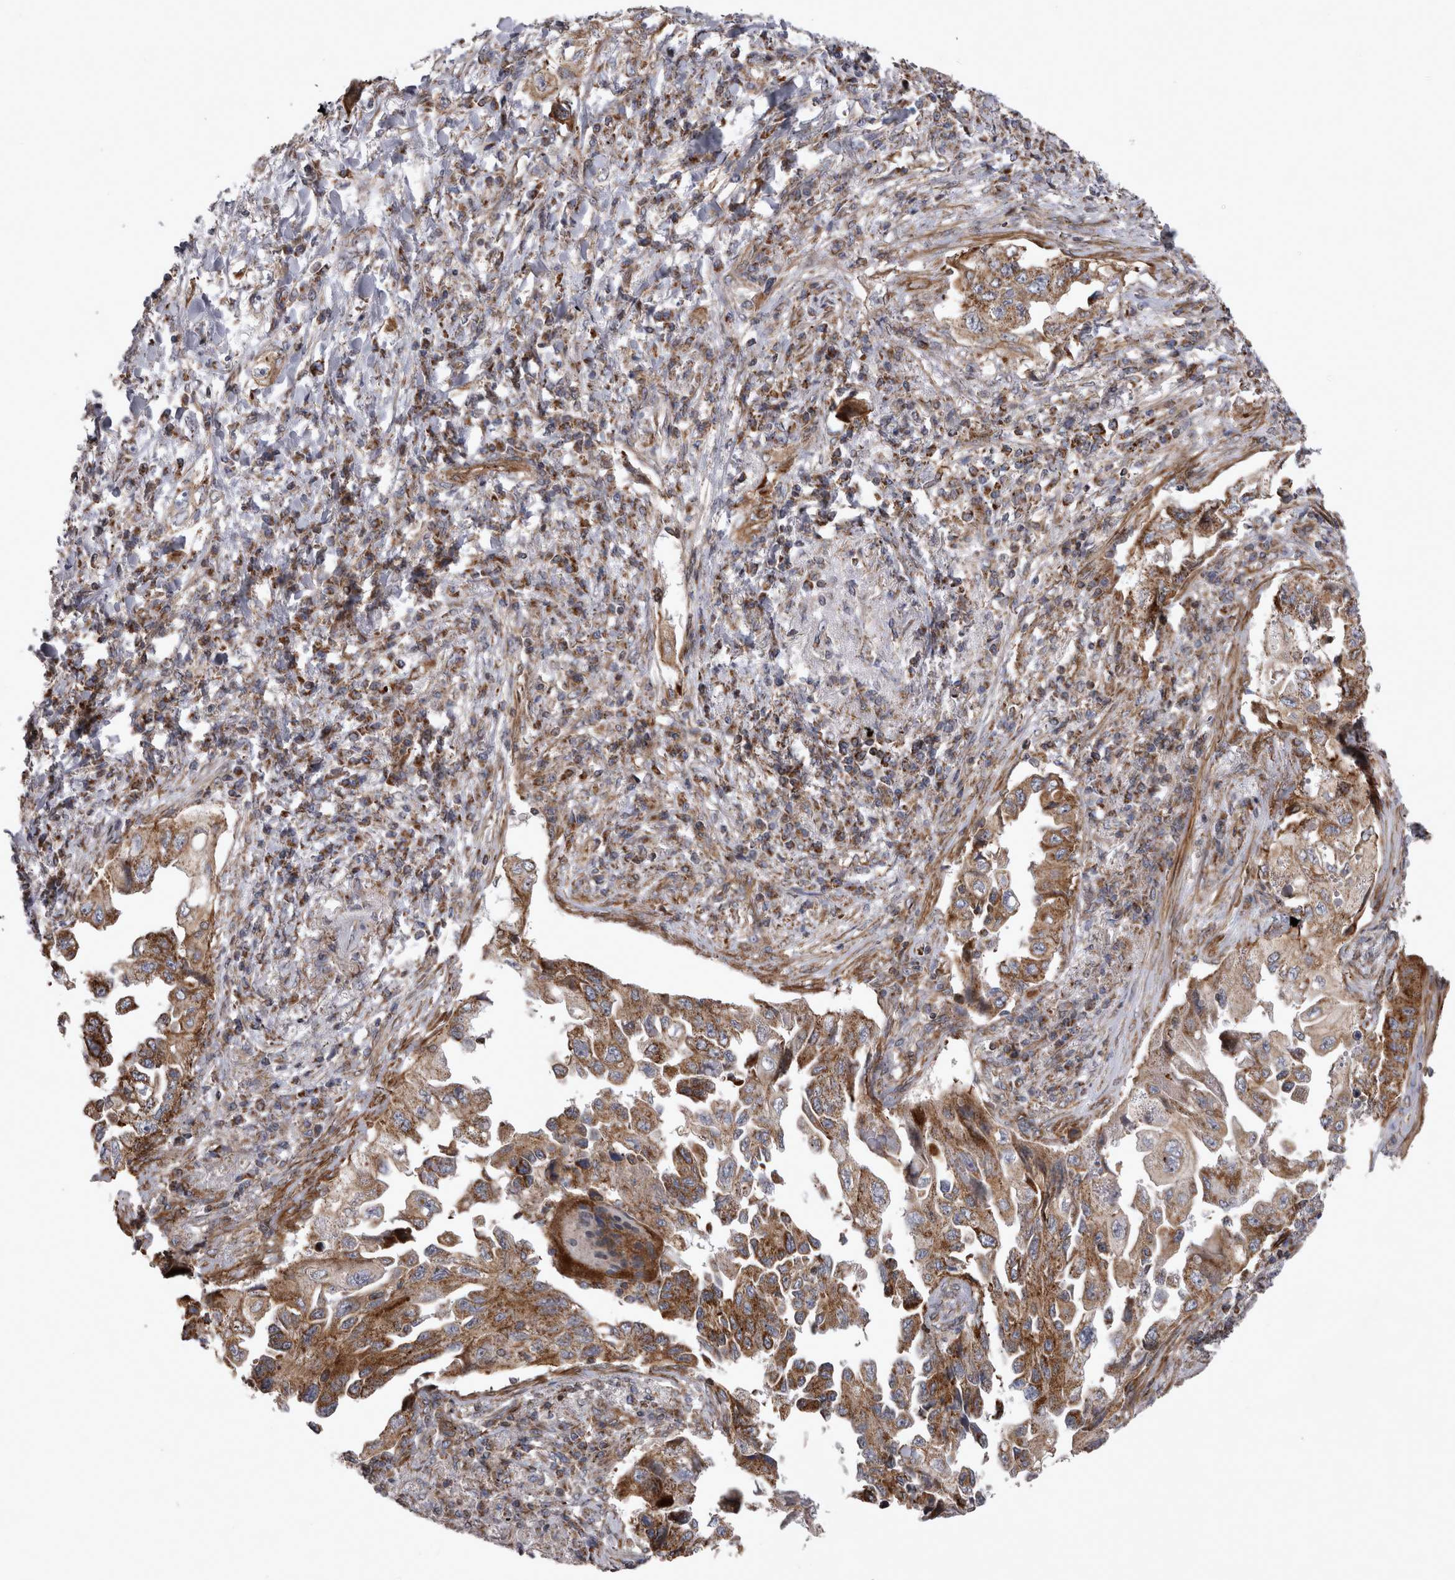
{"staining": {"intensity": "strong", "quantity": ">75%", "location": "cytoplasmic/membranous"}, "tissue": "lung cancer", "cell_type": "Tumor cells", "image_type": "cancer", "snomed": [{"axis": "morphology", "description": "Adenocarcinoma, NOS"}, {"axis": "topography", "description": "Lung"}], "caption": "A high-resolution photomicrograph shows immunohistochemistry staining of lung cancer, which demonstrates strong cytoplasmic/membranous staining in approximately >75% of tumor cells. Nuclei are stained in blue.", "gene": "TSPOAP1", "patient": {"sex": "female", "age": 51}}